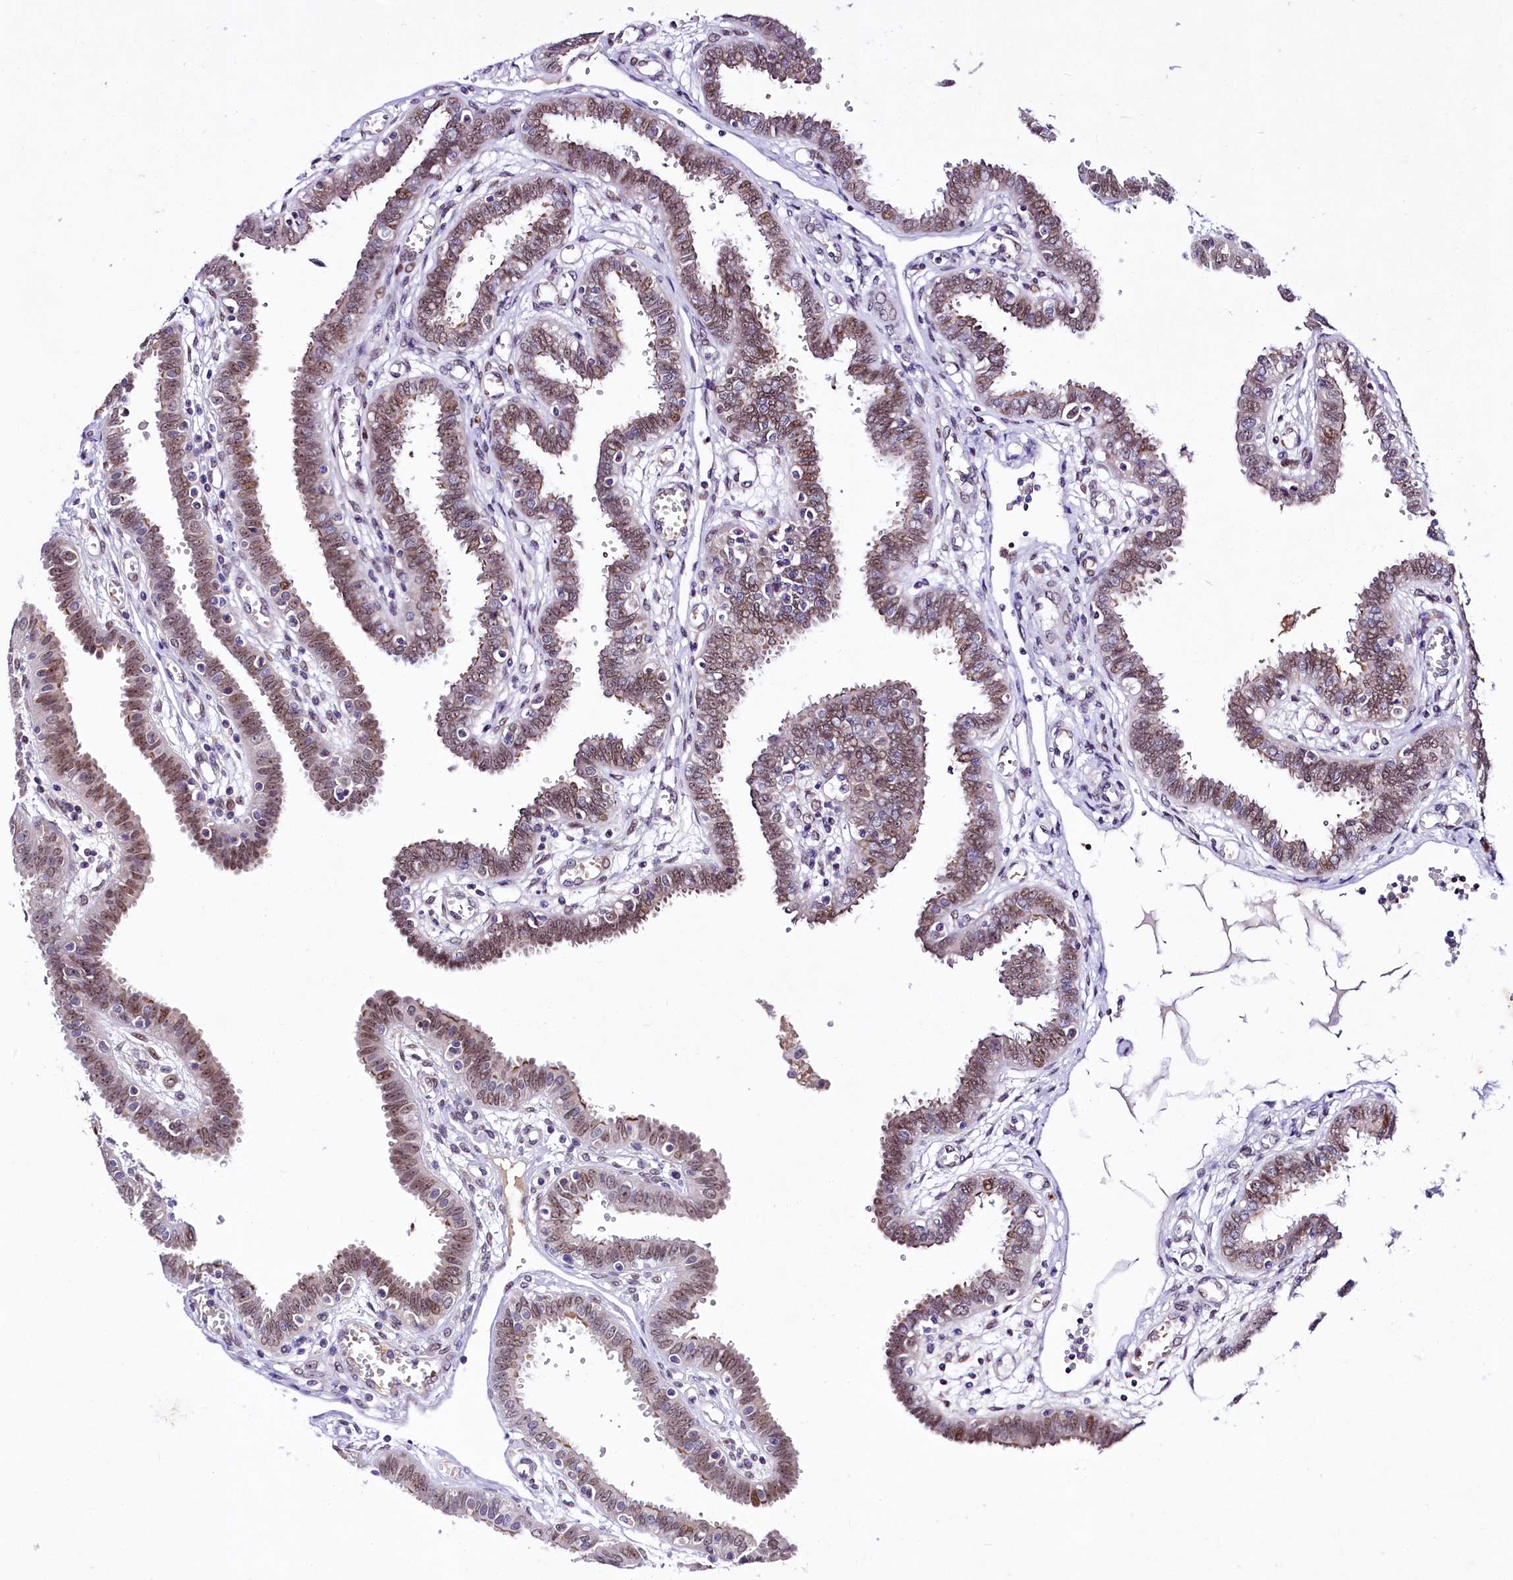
{"staining": {"intensity": "moderate", "quantity": ">75%", "location": "cytoplasmic/membranous,nuclear"}, "tissue": "fallopian tube", "cell_type": "Glandular cells", "image_type": "normal", "snomed": [{"axis": "morphology", "description": "Normal tissue, NOS"}, {"axis": "topography", "description": "Fallopian tube"}], "caption": "Brown immunohistochemical staining in normal human fallopian tube shows moderate cytoplasmic/membranous,nuclear expression in approximately >75% of glandular cells.", "gene": "LEUTX", "patient": {"sex": "female", "age": 32}}